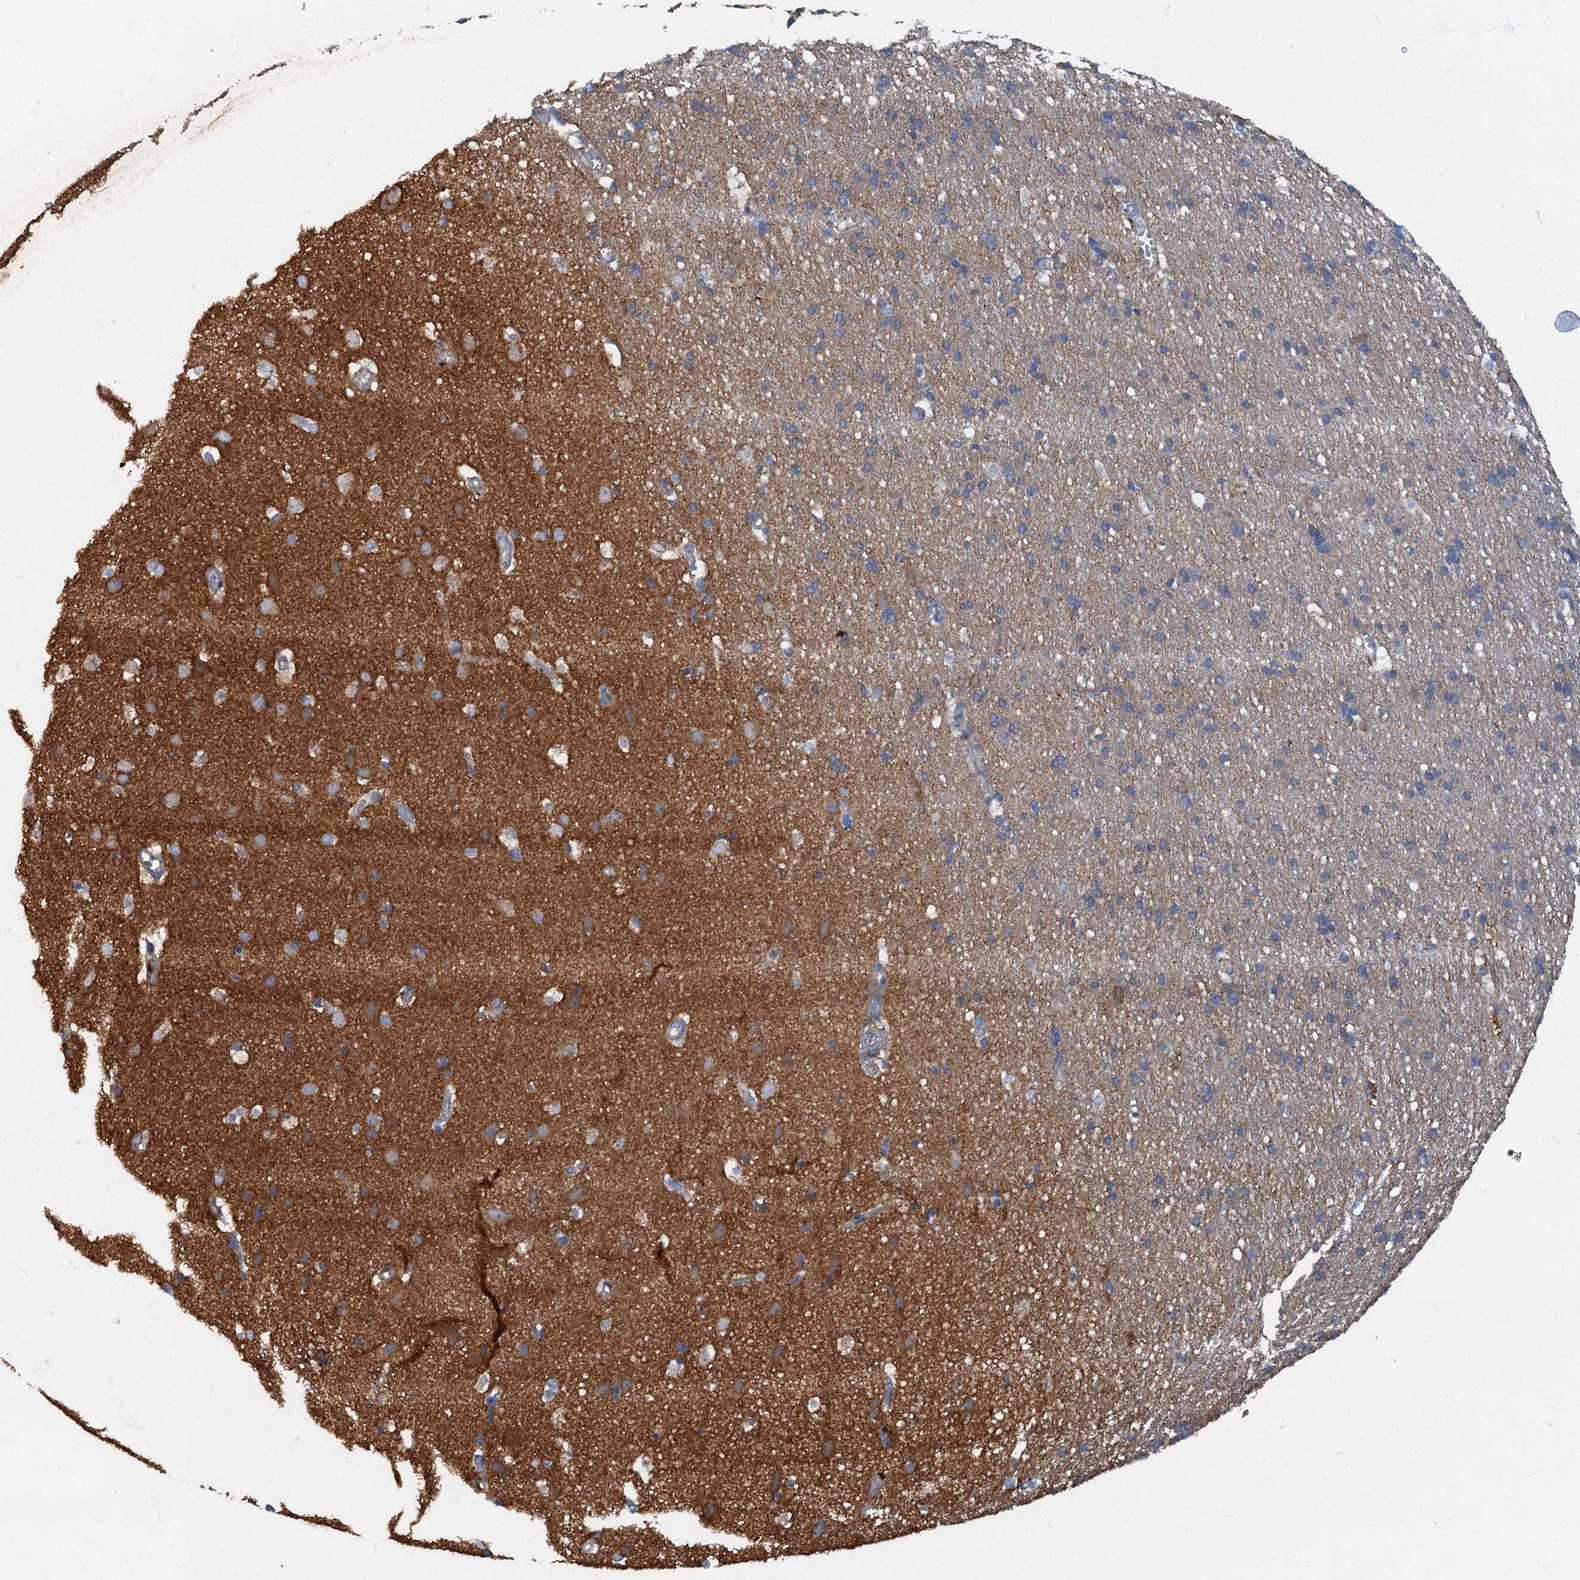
{"staining": {"intensity": "negative", "quantity": "none", "location": "none"}, "tissue": "cerebral cortex", "cell_type": "Endothelial cells", "image_type": "normal", "snomed": [{"axis": "morphology", "description": "Normal tissue, NOS"}, {"axis": "topography", "description": "Cerebral cortex"}], "caption": "Cerebral cortex stained for a protein using immunohistochemistry shows no staining endothelial cells.", "gene": "ARL11", "patient": {"sex": "male", "age": 54}}